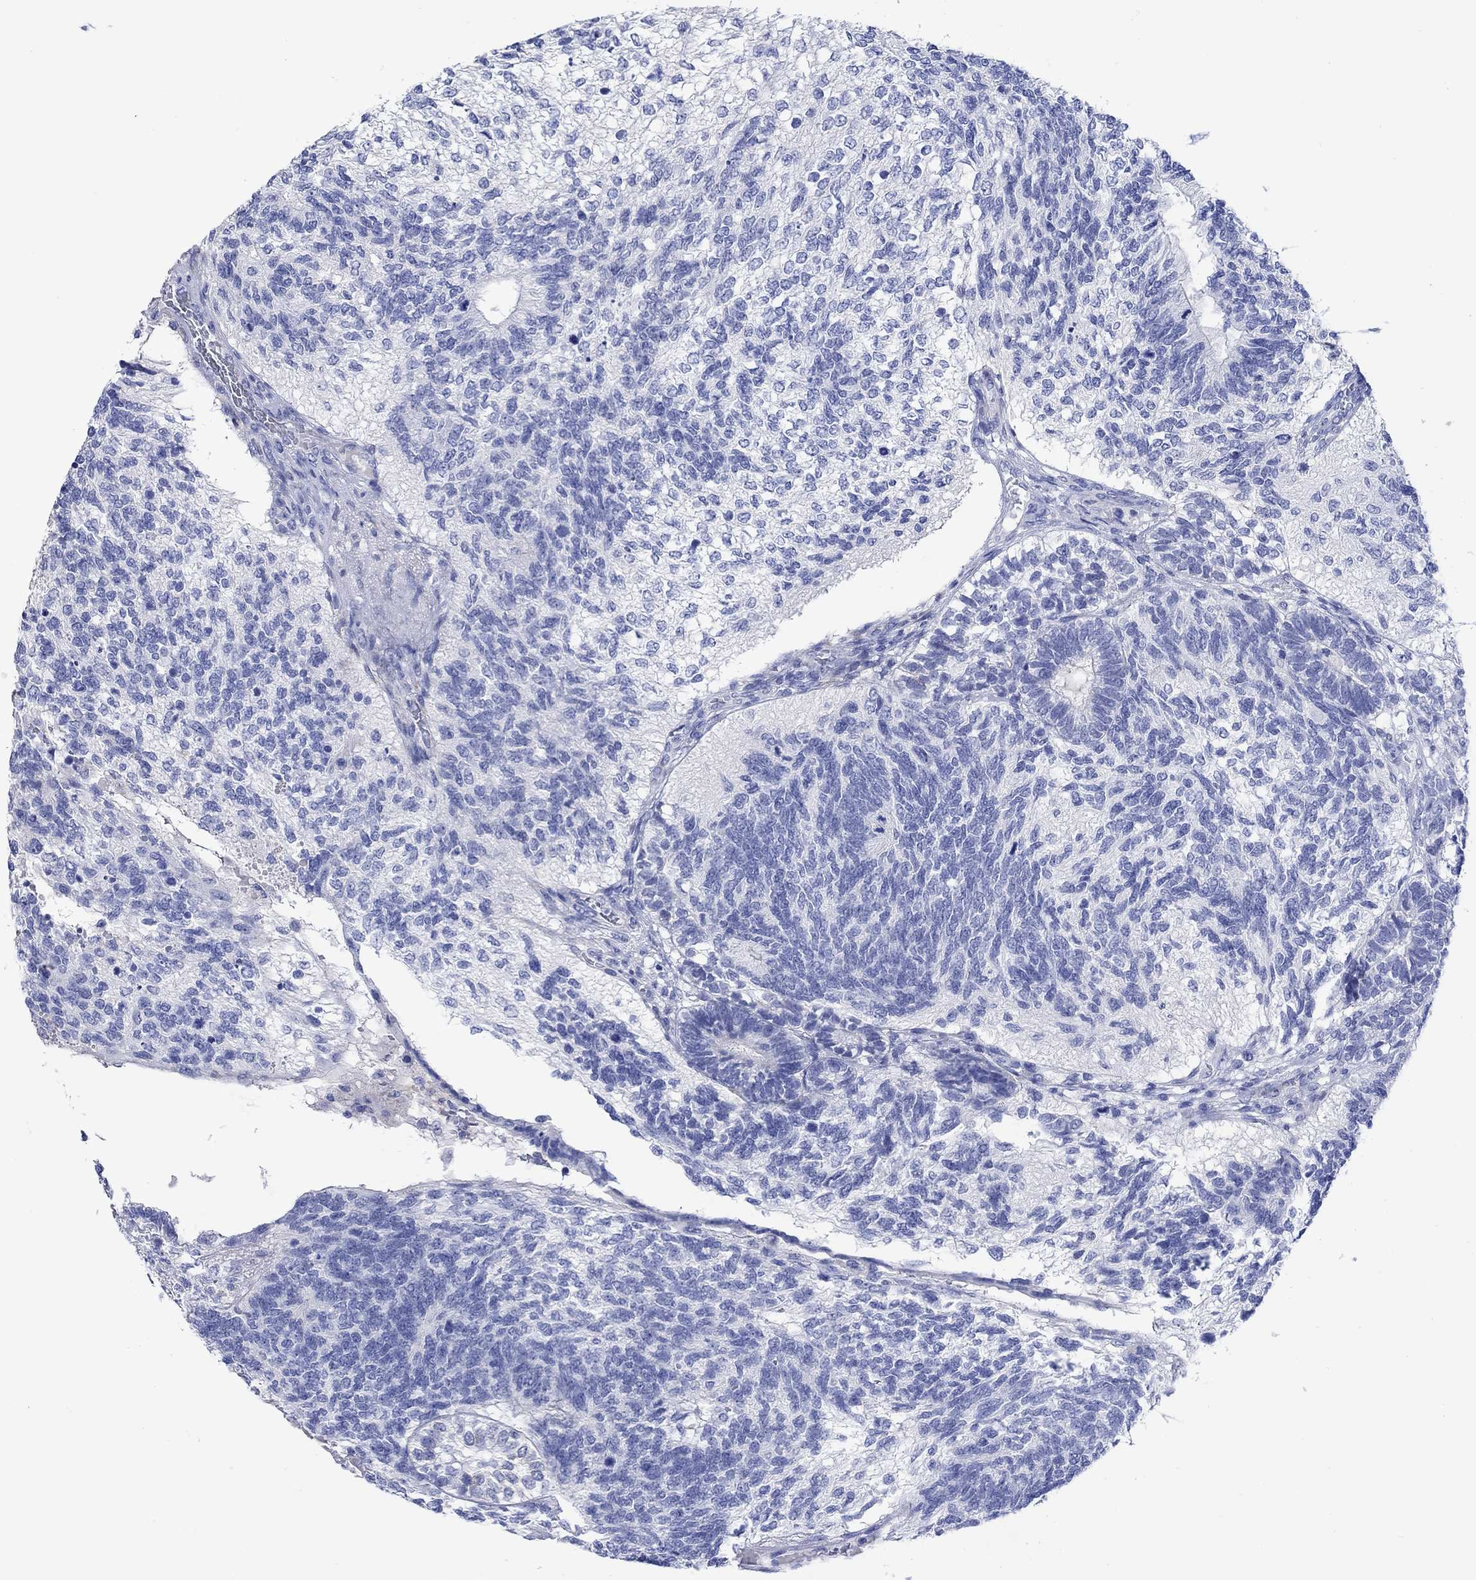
{"staining": {"intensity": "moderate", "quantity": "<25%", "location": "cytoplasmic/membranous"}, "tissue": "testis cancer", "cell_type": "Tumor cells", "image_type": "cancer", "snomed": [{"axis": "morphology", "description": "Seminoma, NOS"}, {"axis": "morphology", "description": "Carcinoma, Embryonal, NOS"}, {"axis": "topography", "description": "Testis"}], "caption": "Testis cancer stained for a protein (brown) exhibits moderate cytoplasmic/membranous positive staining in about <25% of tumor cells.", "gene": "P2RY6", "patient": {"sex": "male", "age": 41}}